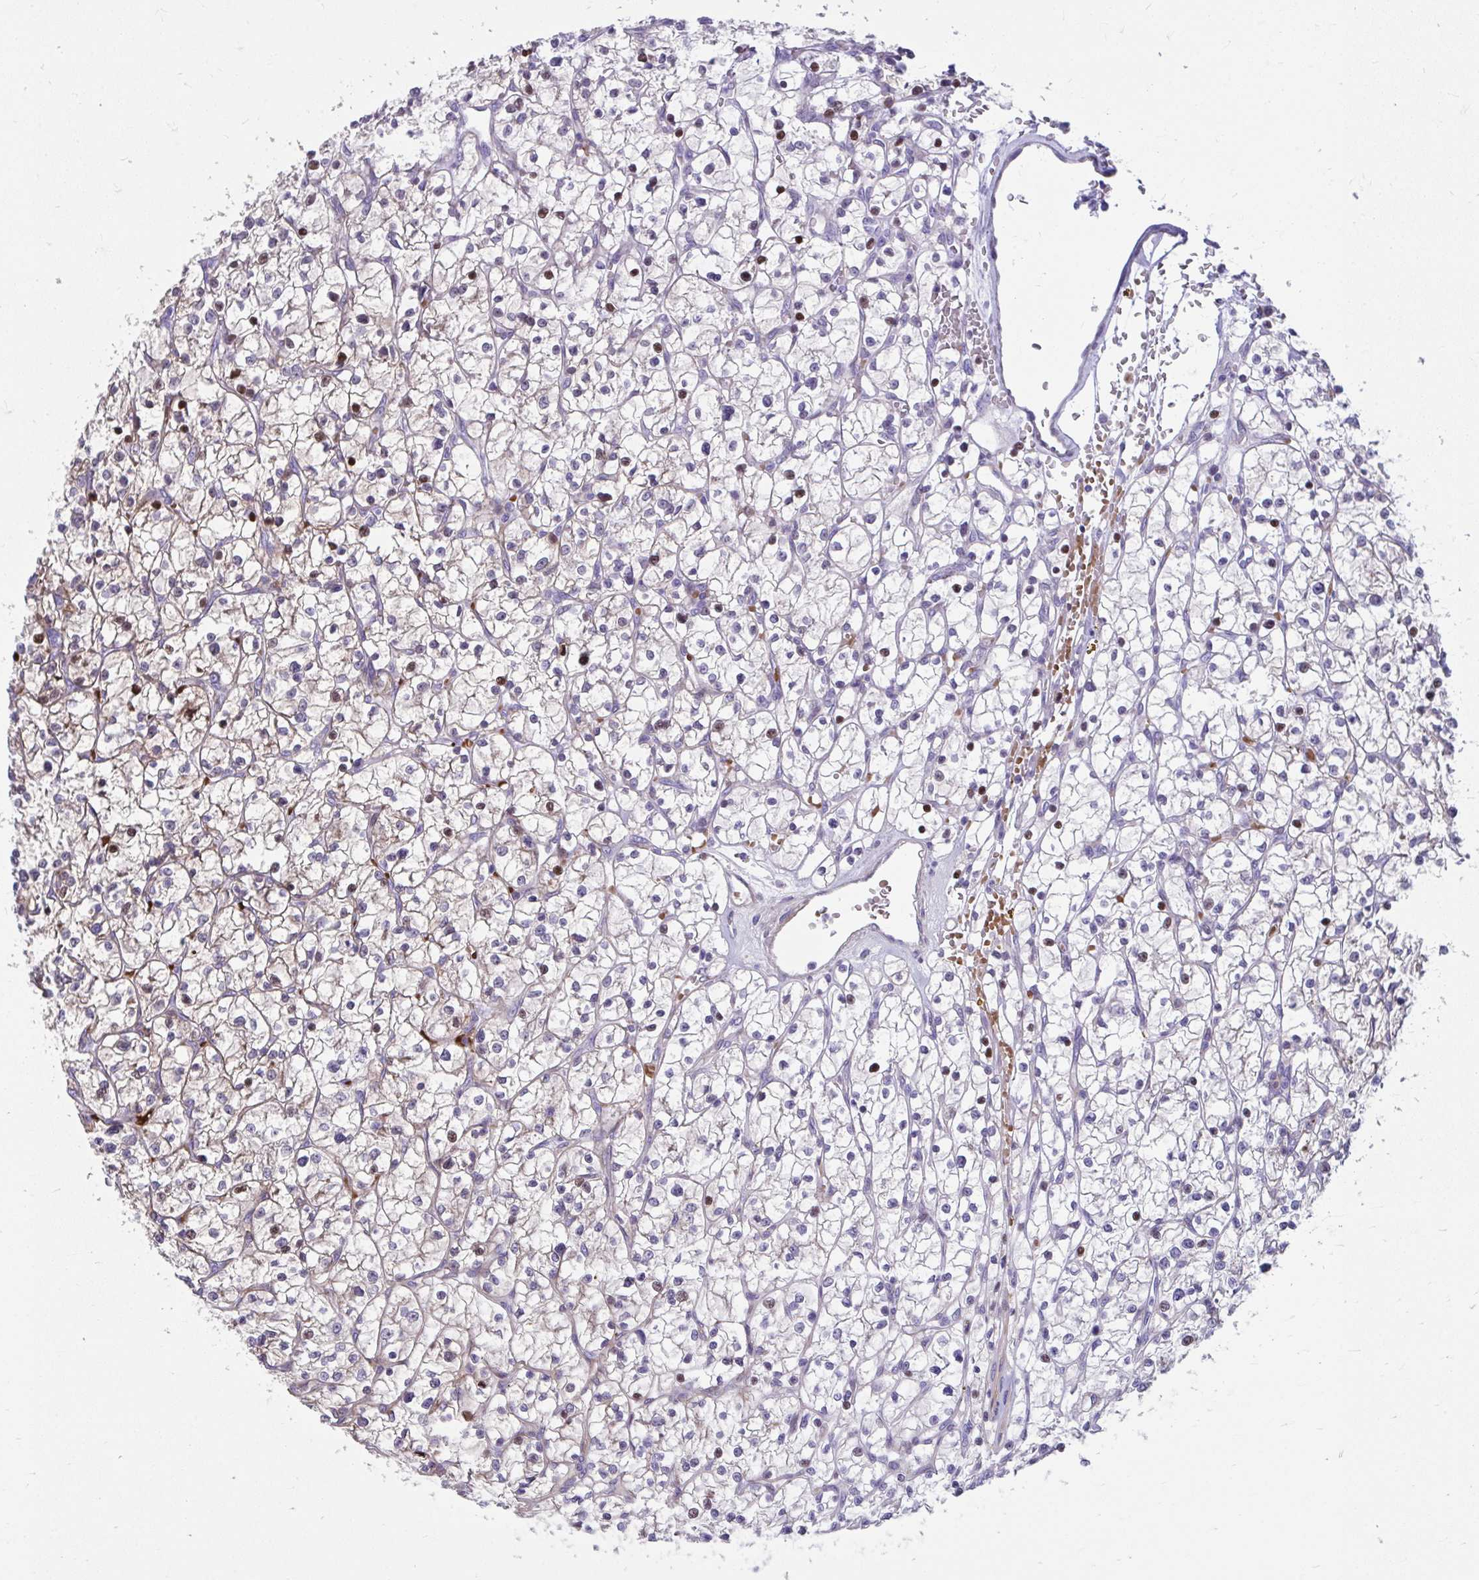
{"staining": {"intensity": "moderate", "quantity": "<25%", "location": "nuclear"}, "tissue": "renal cancer", "cell_type": "Tumor cells", "image_type": "cancer", "snomed": [{"axis": "morphology", "description": "Adenocarcinoma, NOS"}, {"axis": "topography", "description": "Kidney"}], "caption": "DAB immunohistochemical staining of renal cancer (adenocarcinoma) shows moderate nuclear protein expression in approximately <25% of tumor cells.", "gene": "ISL1", "patient": {"sex": "female", "age": 64}}